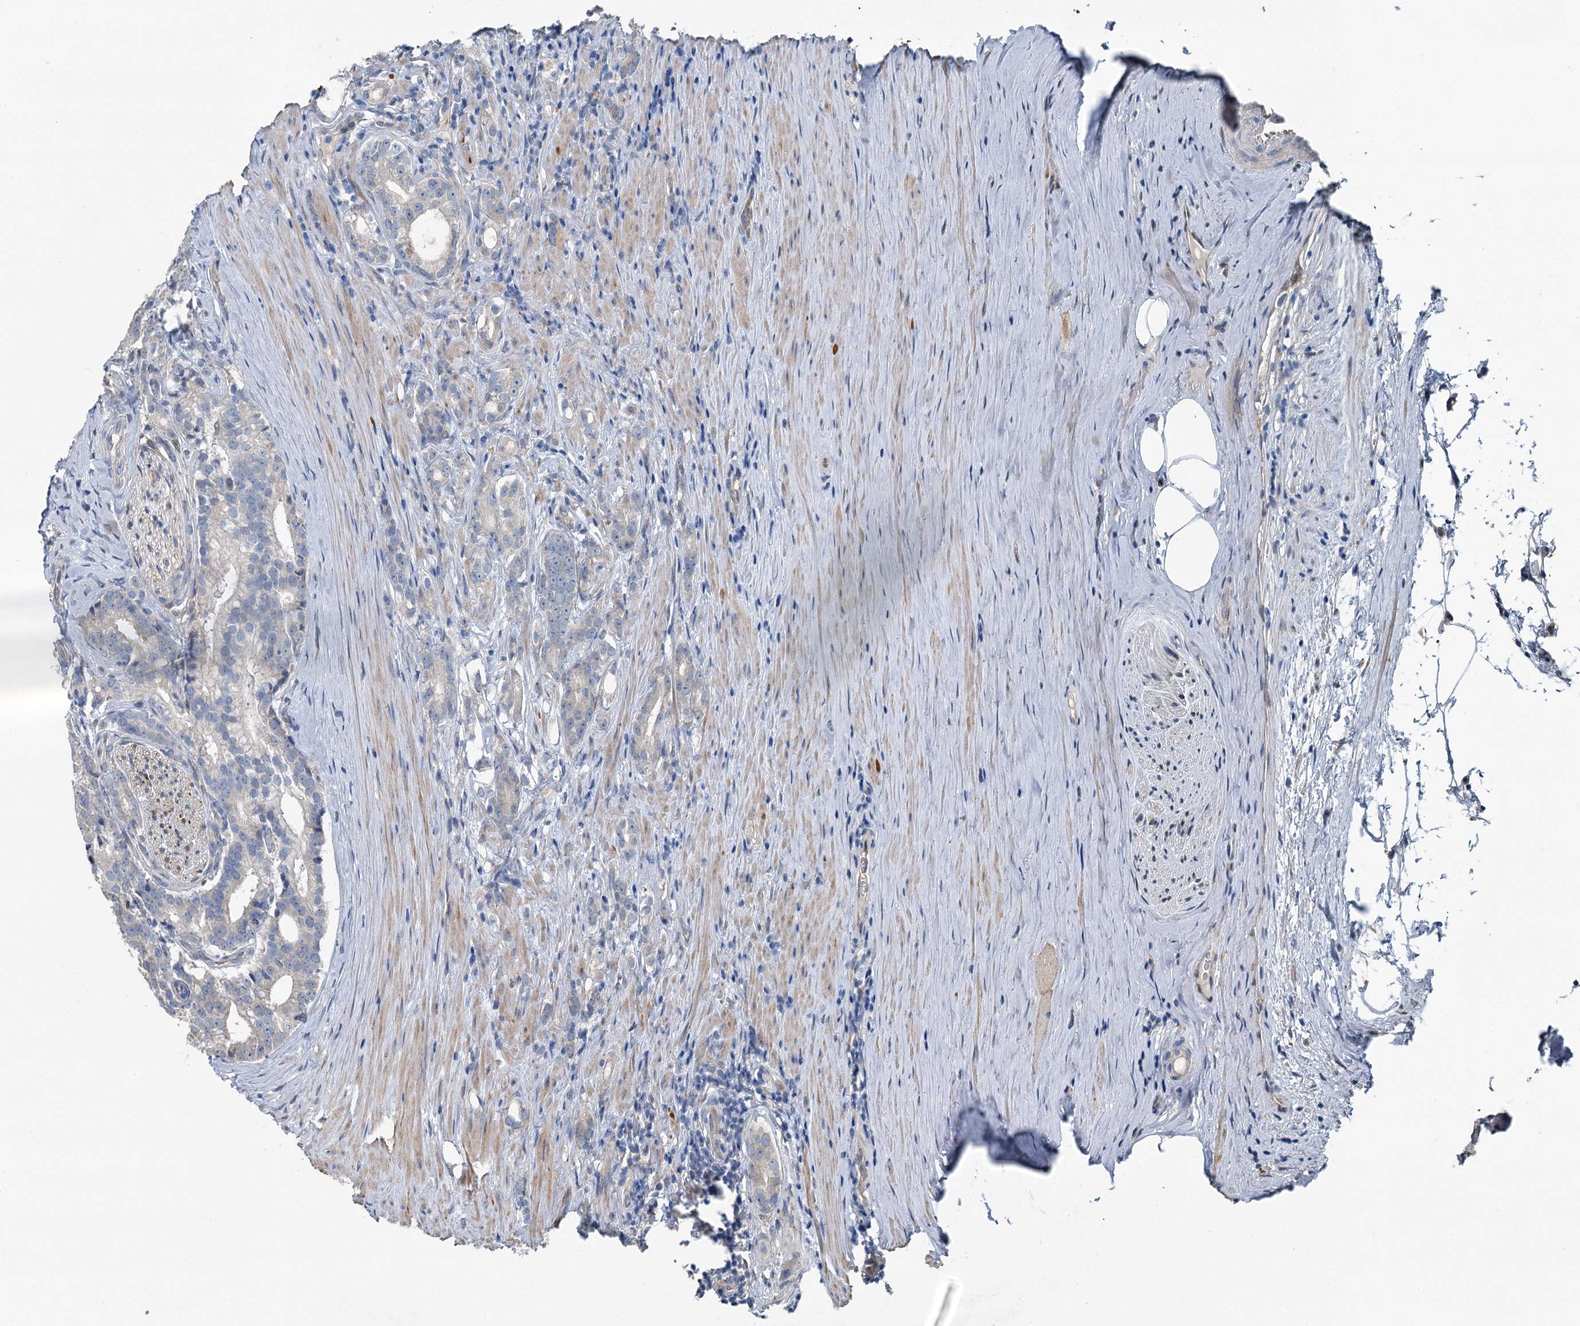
{"staining": {"intensity": "negative", "quantity": "none", "location": "none"}, "tissue": "prostate cancer", "cell_type": "Tumor cells", "image_type": "cancer", "snomed": [{"axis": "morphology", "description": "Adenocarcinoma, Low grade"}, {"axis": "topography", "description": "Prostate"}], "caption": "The photomicrograph exhibits no significant staining in tumor cells of prostate cancer (adenocarcinoma (low-grade)).", "gene": "C6orf120", "patient": {"sex": "male", "age": 71}}